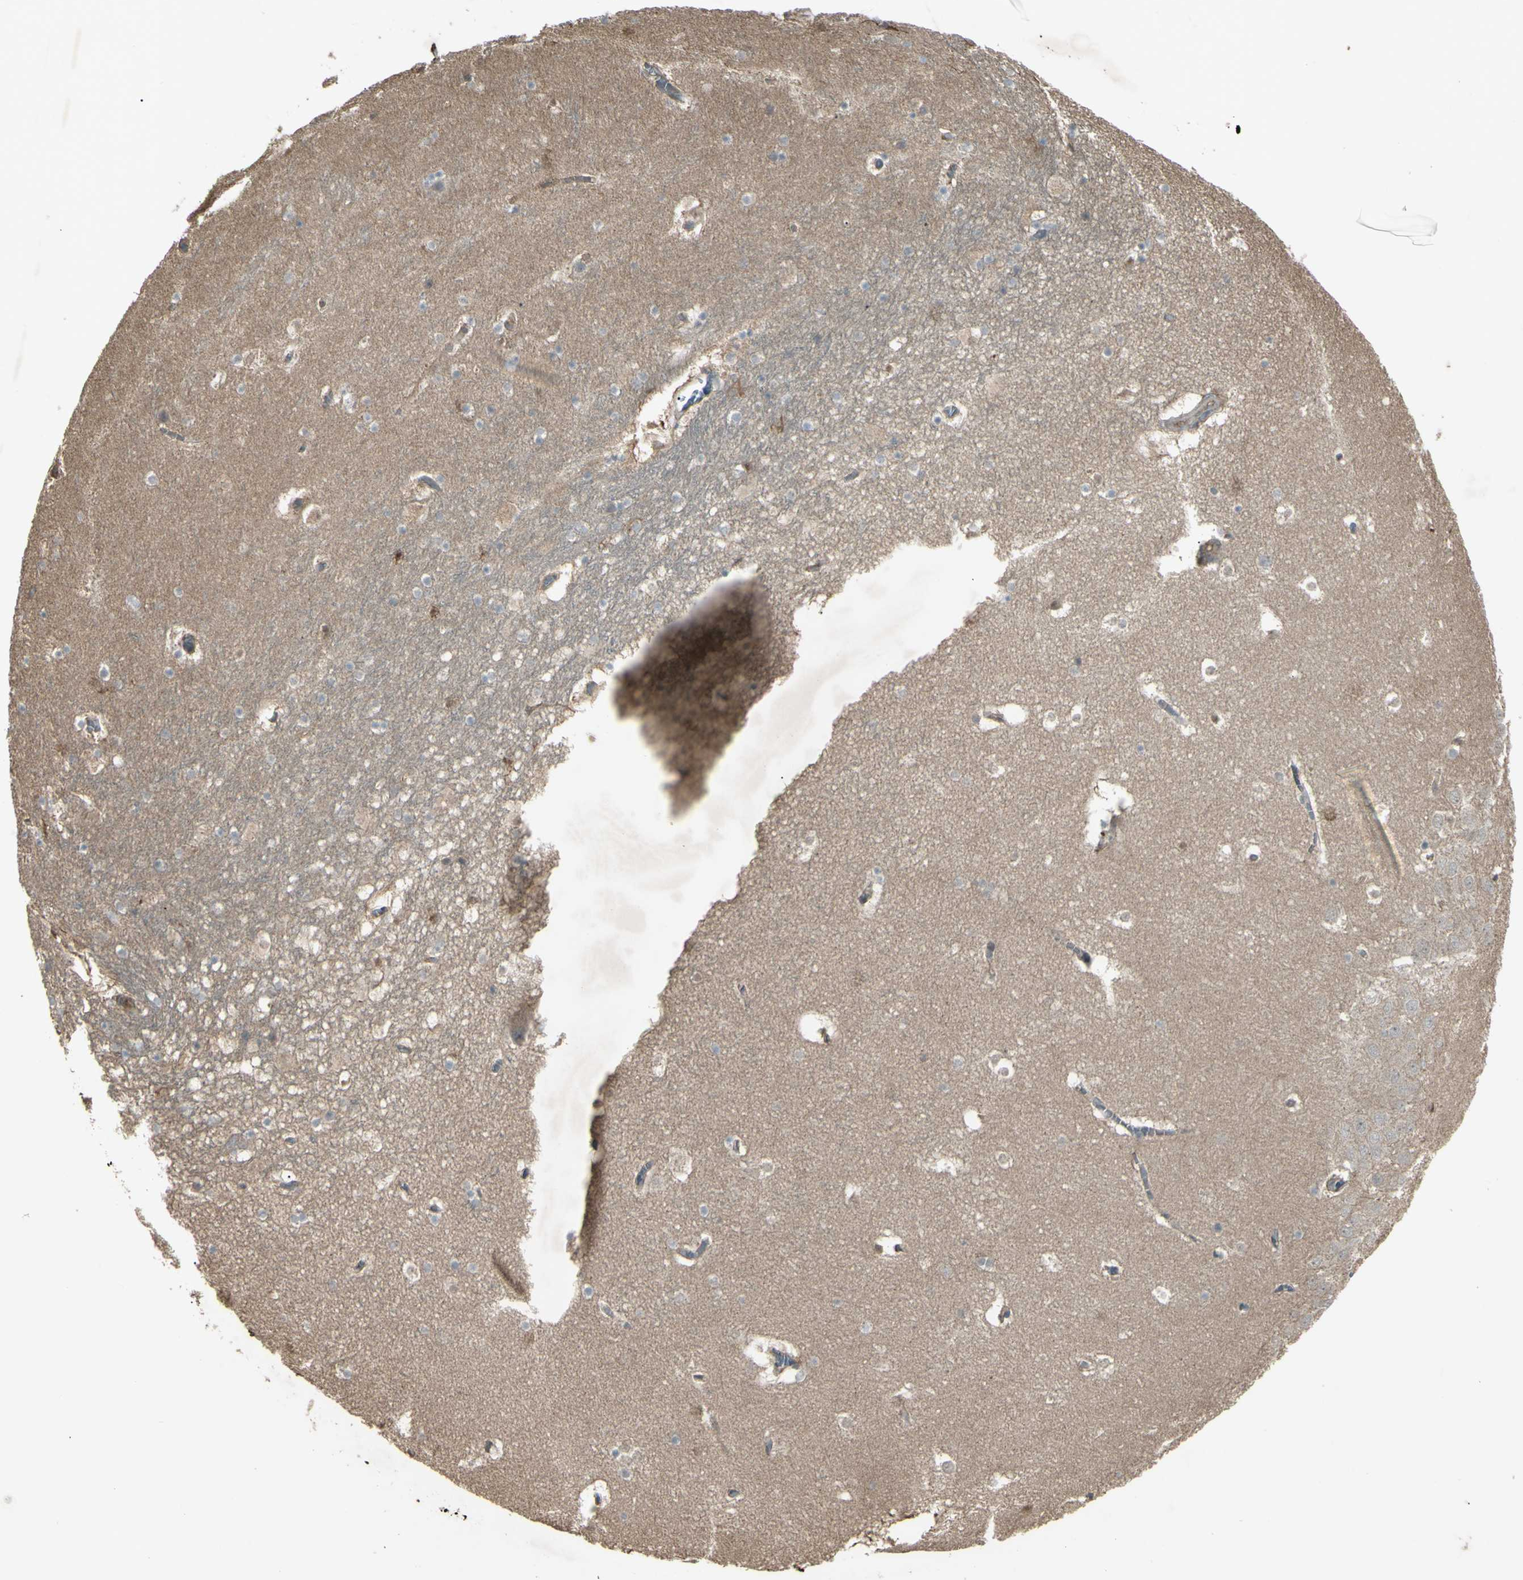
{"staining": {"intensity": "negative", "quantity": "none", "location": "none"}, "tissue": "hippocampus", "cell_type": "Glial cells", "image_type": "normal", "snomed": [{"axis": "morphology", "description": "Normal tissue, NOS"}, {"axis": "topography", "description": "Hippocampus"}], "caption": "Hippocampus stained for a protein using IHC shows no expression glial cells.", "gene": "JAG1", "patient": {"sex": "male", "age": 45}}